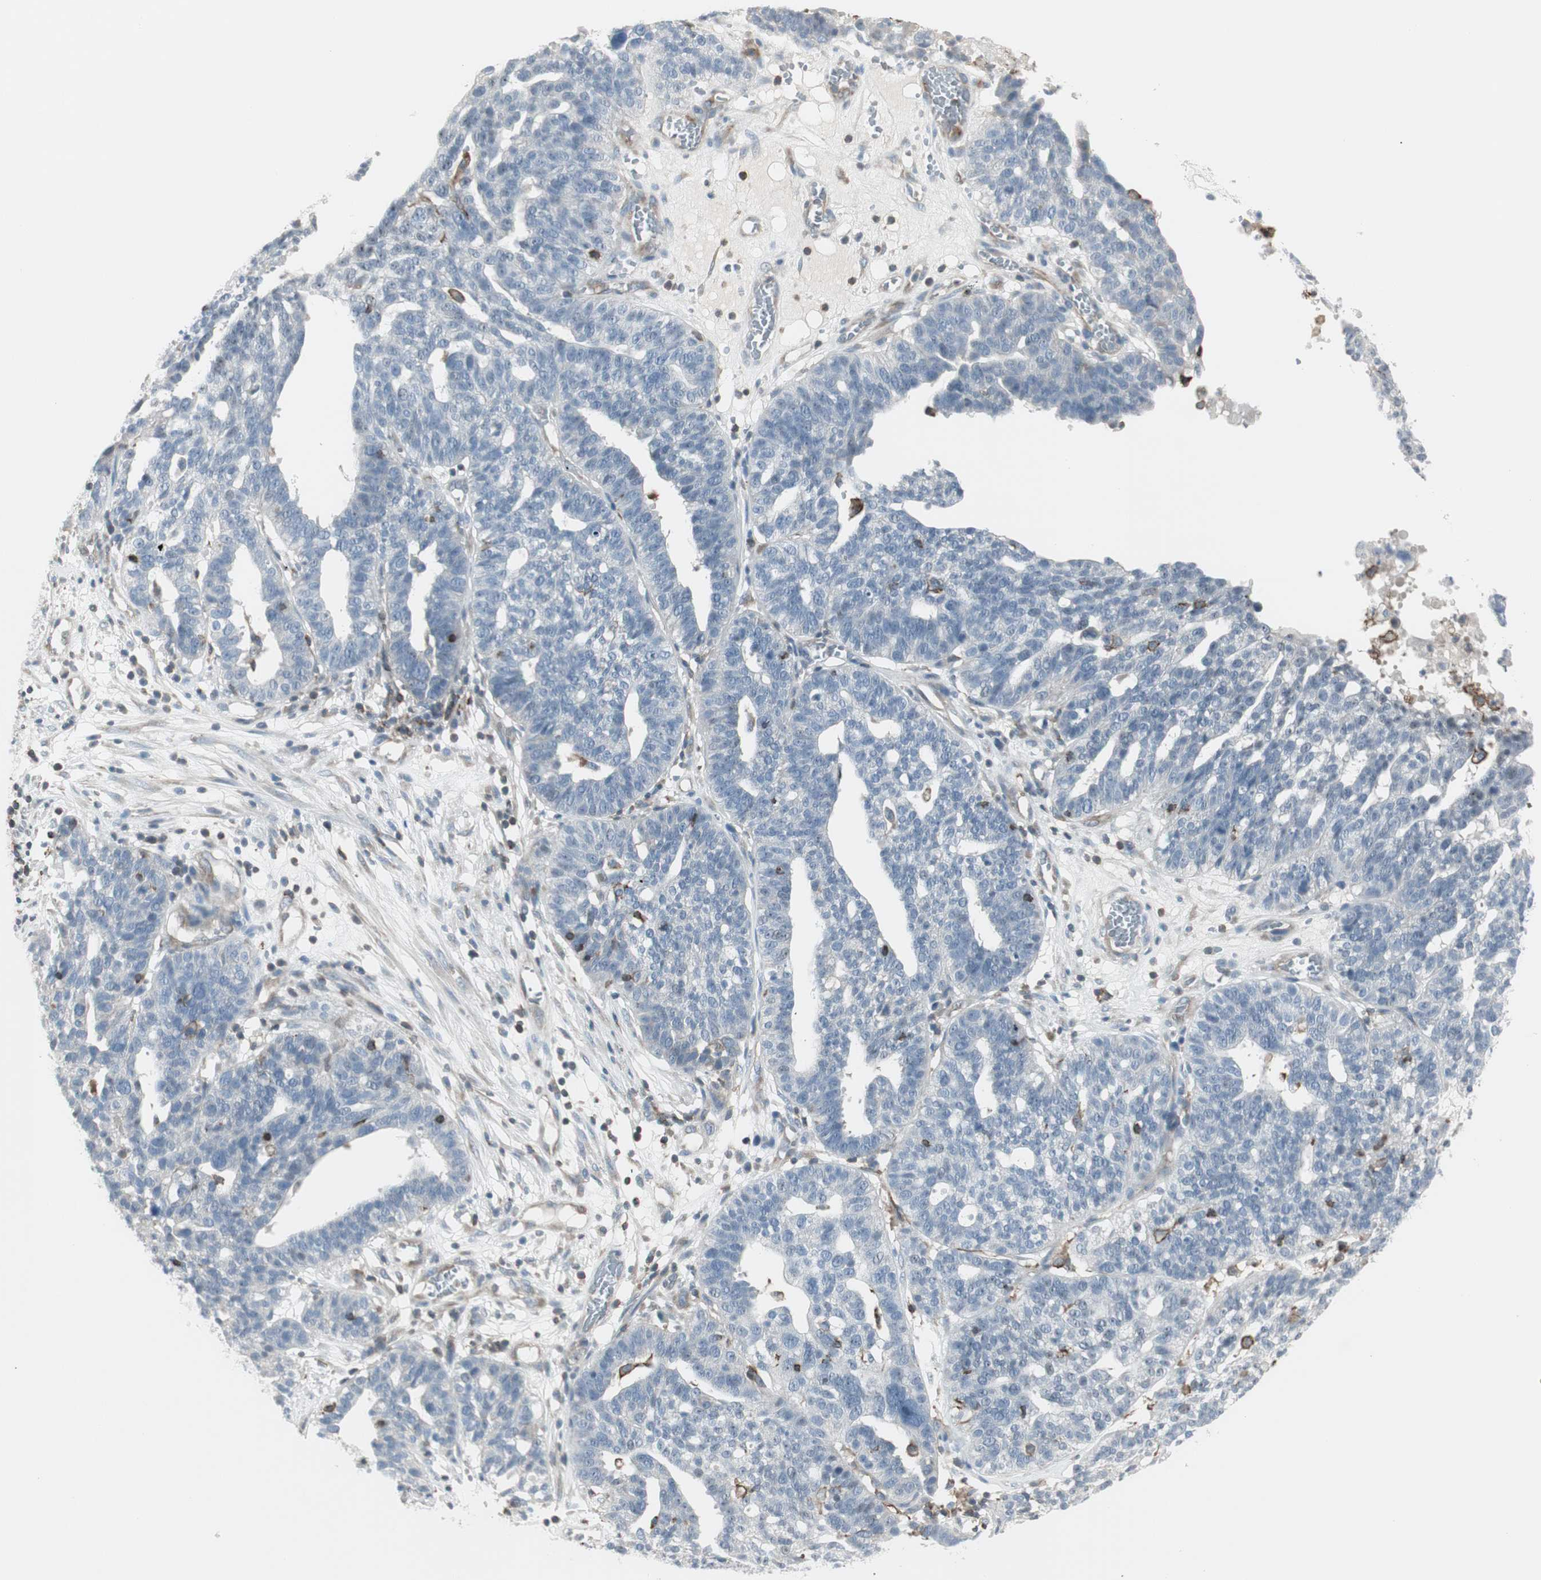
{"staining": {"intensity": "negative", "quantity": "none", "location": "none"}, "tissue": "ovarian cancer", "cell_type": "Tumor cells", "image_type": "cancer", "snomed": [{"axis": "morphology", "description": "Cystadenocarcinoma, serous, NOS"}, {"axis": "topography", "description": "Ovary"}], "caption": "Human ovarian cancer (serous cystadenocarcinoma) stained for a protein using immunohistochemistry displays no expression in tumor cells.", "gene": "MAP4K4", "patient": {"sex": "female", "age": 59}}